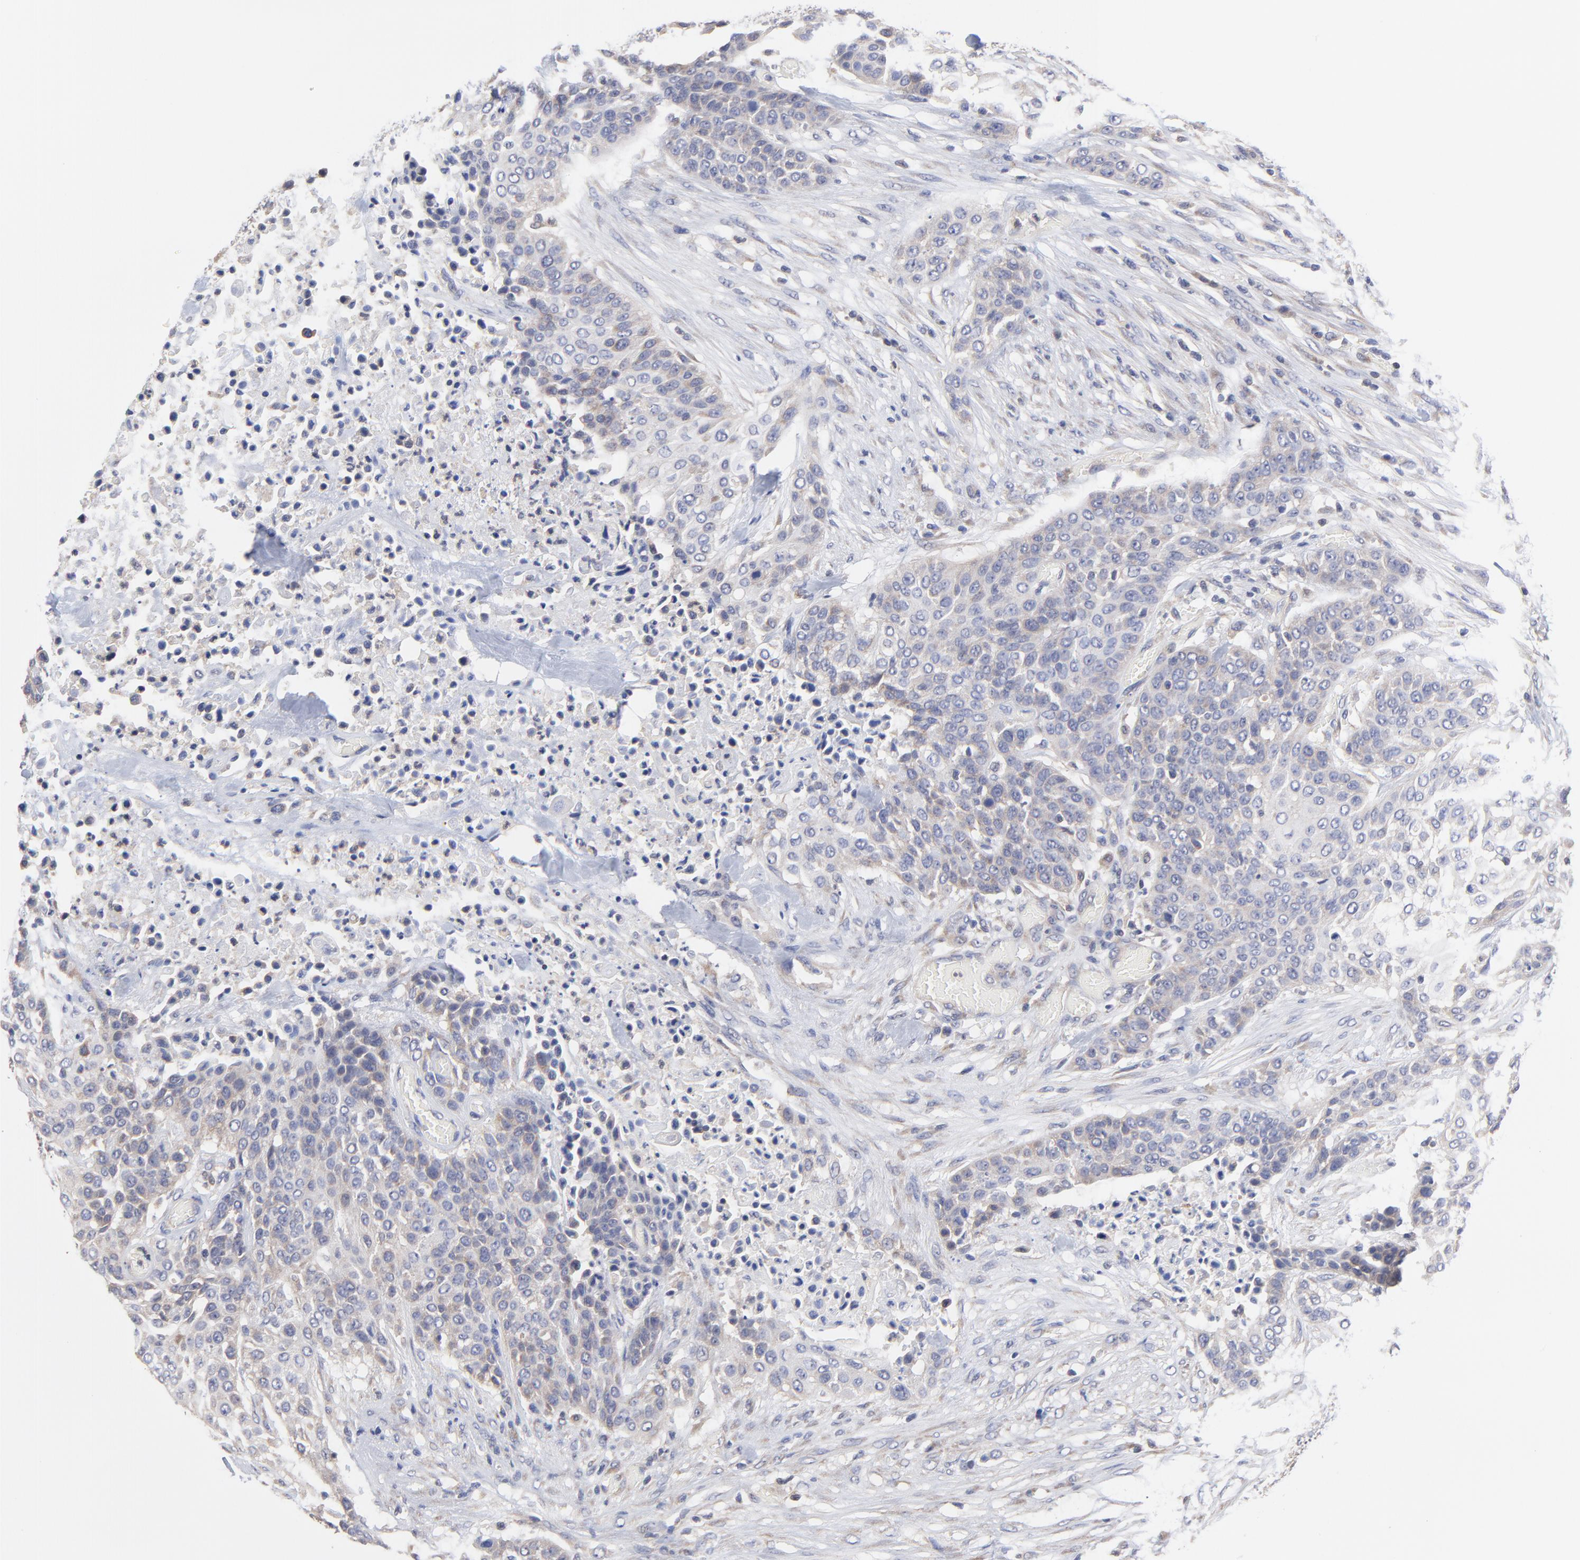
{"staining": {"intensity": "weak", "quantity": ">75%", "location": "cytoplasmic/membranous"}, "tissue": "urothelial cancer", "cell_type": "Tumor cells", "image_type": "cancer", "snomed": [{"axis": "morphology", "description": "Urothelial carcinoma, High grade"}, {"axis": "topography", "description": "Urinary bladder"}], "caption": "Immunohistochemistry image of urothelial cancer stained for a protein (brown), which shows low levels of weak cytoplasmic/membranous positivity in about >75% of tumor cells.", "gene": "PCMT1", "patient": {"sex": "male", "age": 74}}